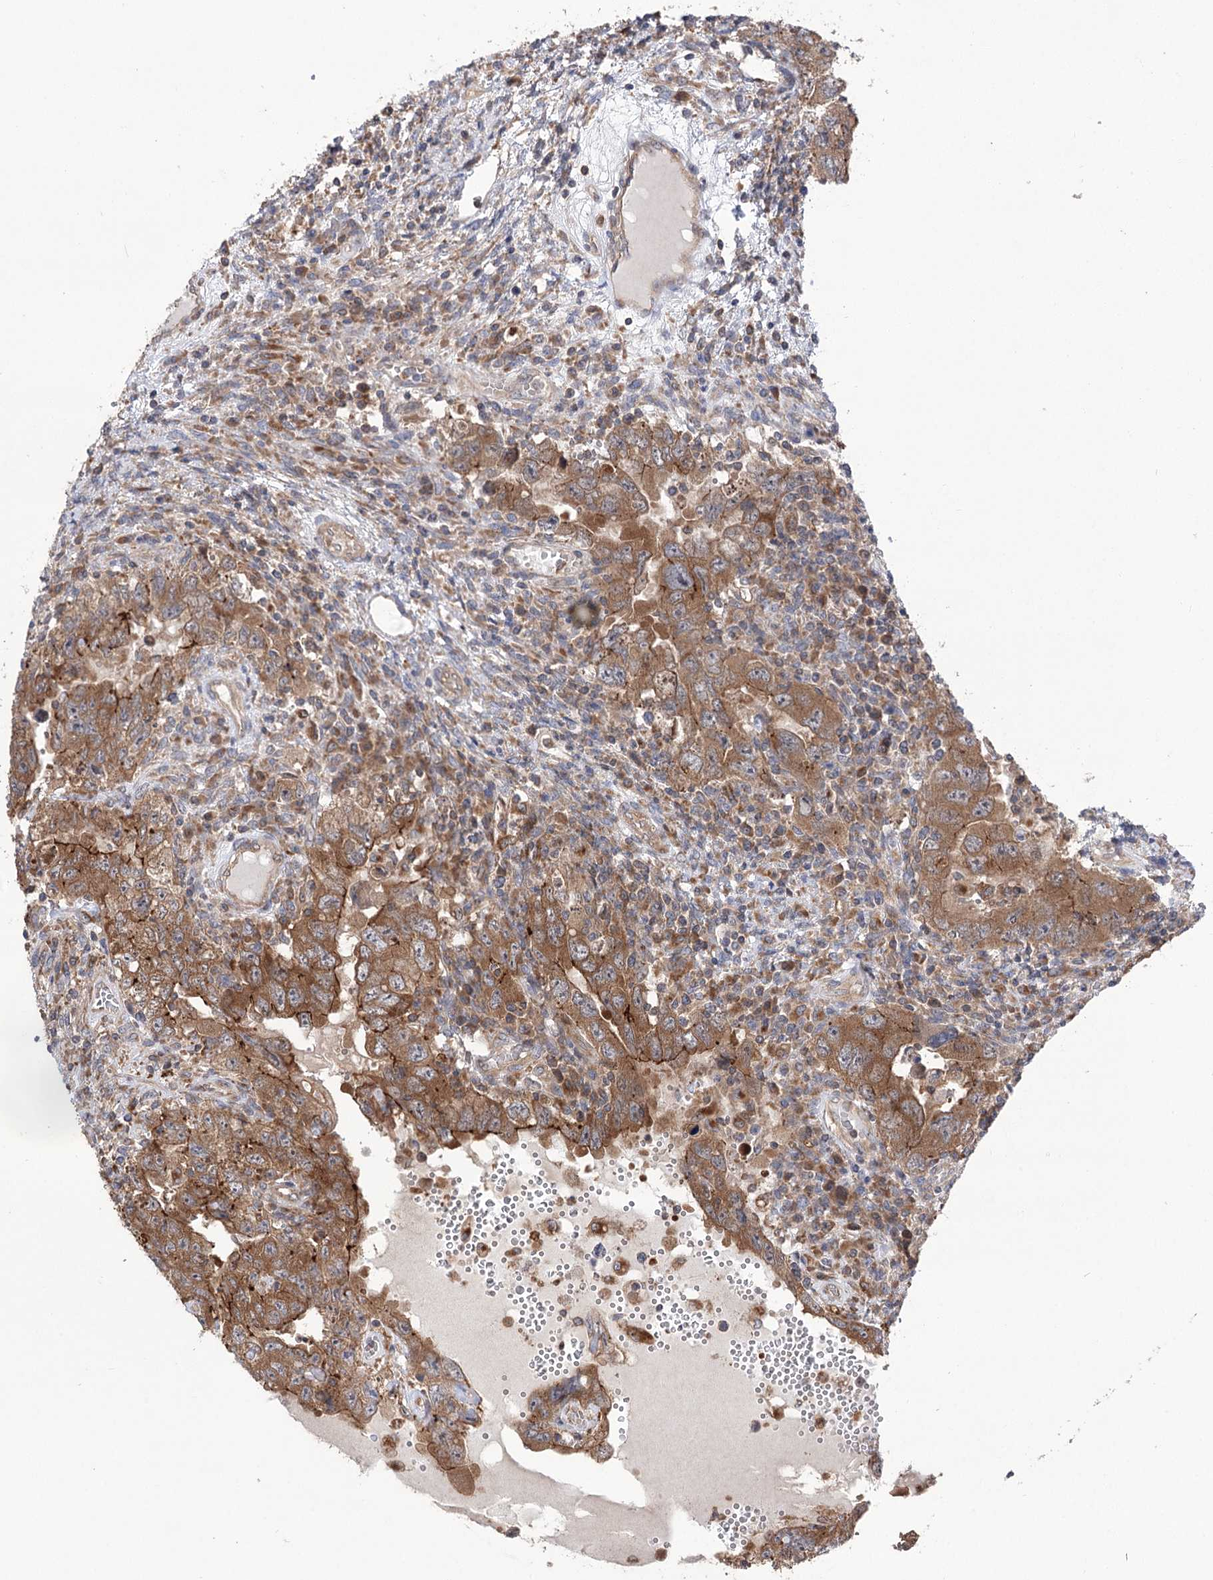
{"staining": {"intensity": "moderate", "quantity": ">75%", "location": "cytoplasmic/membranous"}, "tissue": "testis cancer", "cell_type": "Tumor cells", "image_type": "cancer", "snomed": [{"axis": "morphology", "description": "Carcinoma, Embryonal, NOS"}, {"axis": "topography", "description": "Testis"}], "caption": "The micrograph exhibits staining of testis cancer (embryonal carcinoma), revealing moderate cytoplasmic/membranous protein staining (brown color) within tumor cells.", "gene": "VPS37B", "patient": {"sex": "male", "age": 26}}